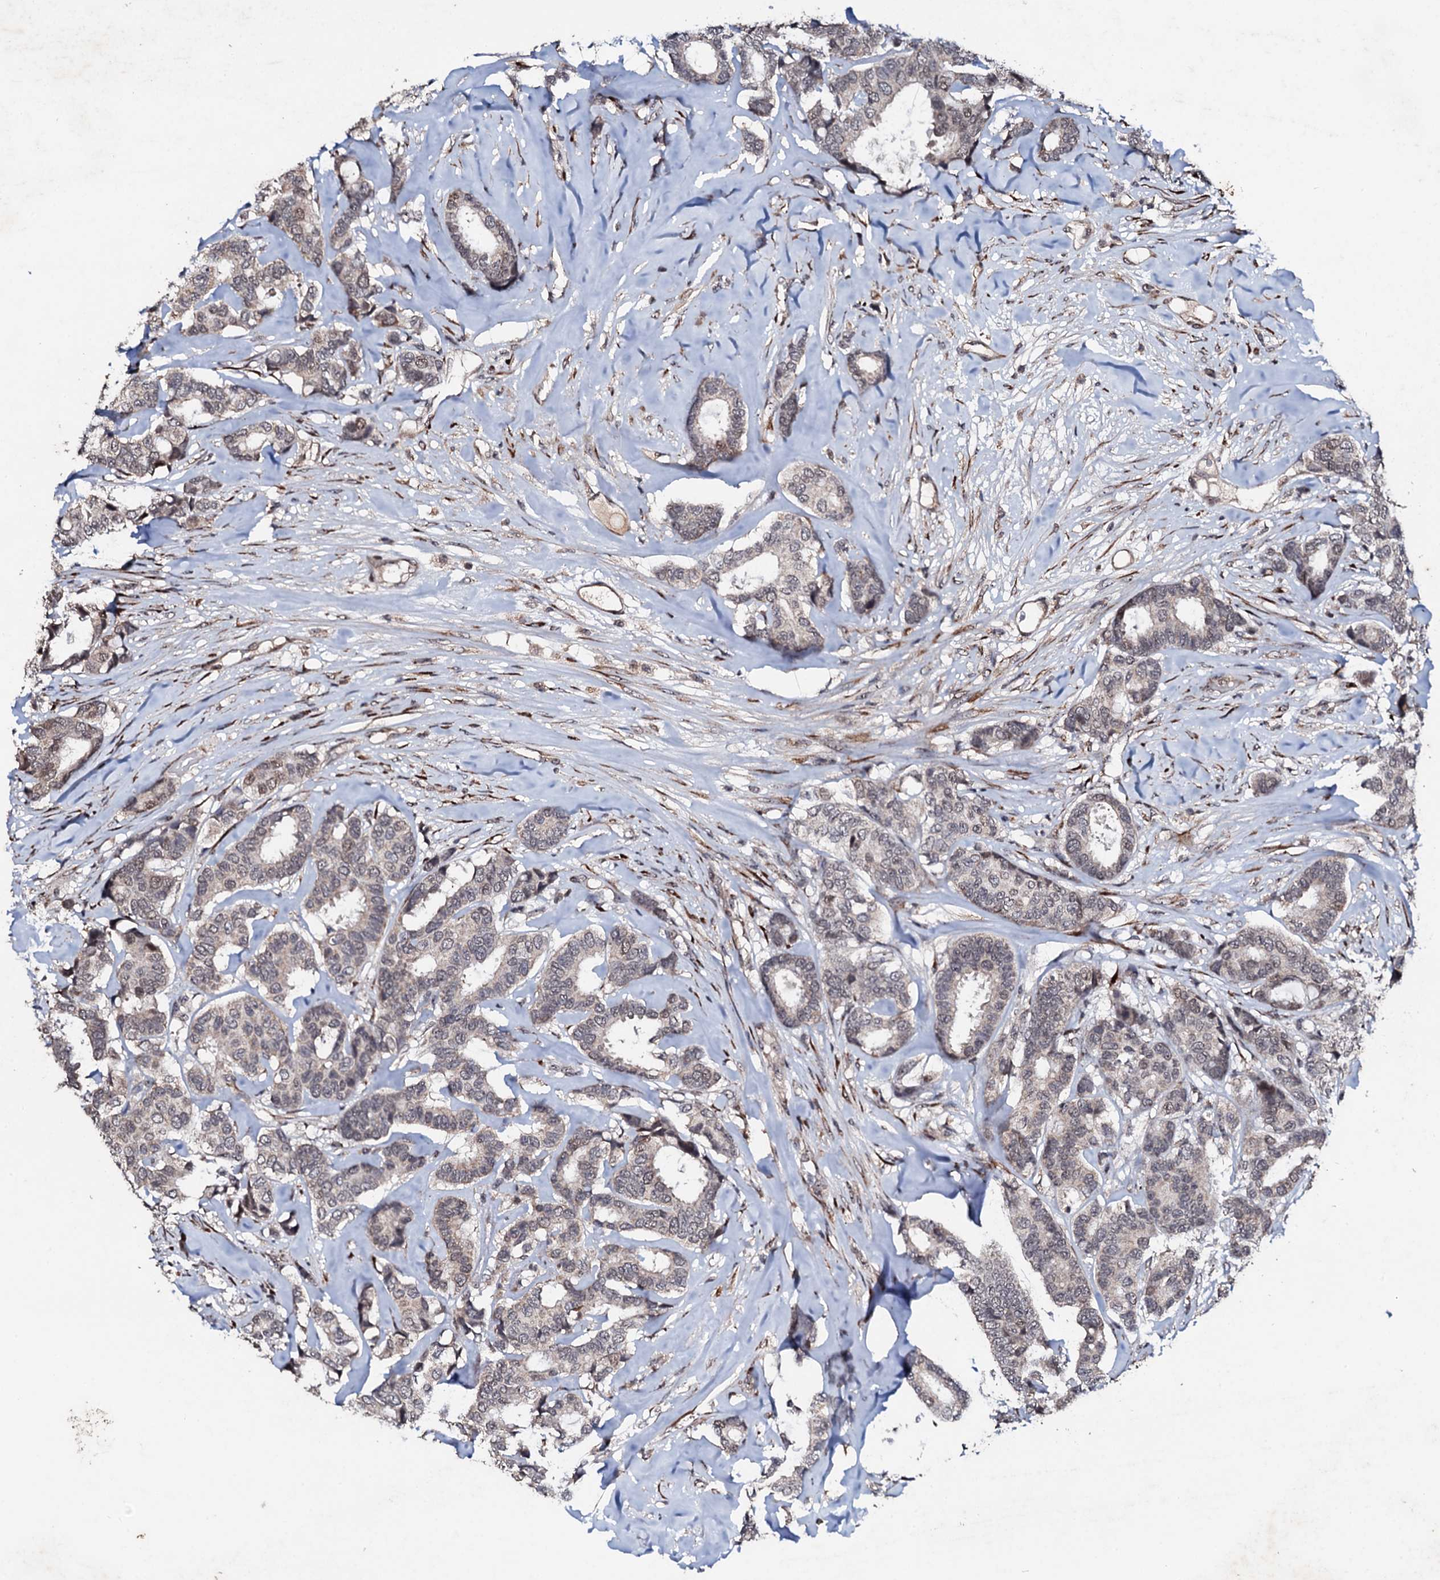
{"staining": {"intensity": "weak", "quantity": "<25%", "location": "nuclear"}, "tissue": "breast cancer", "cell_type": "Tumor cells", "image_type": "cancer", "snomed": [{"axis": "morphology", "description": "Duct carcinoma"}, {"axis": "topography", "description": "Breast"}], "caption": "High power microscopy image of an immunohistochemistry photomicrograph of breast infiltrating ductal carcinoma, revealing no significant expression in tumor cells. (DAB (3,3'-diaminobenzidine) immunohistochemistry (IHC), high magnification).", "gene": "FAM111A", "patient": {"sex": "female", "age": 87}}